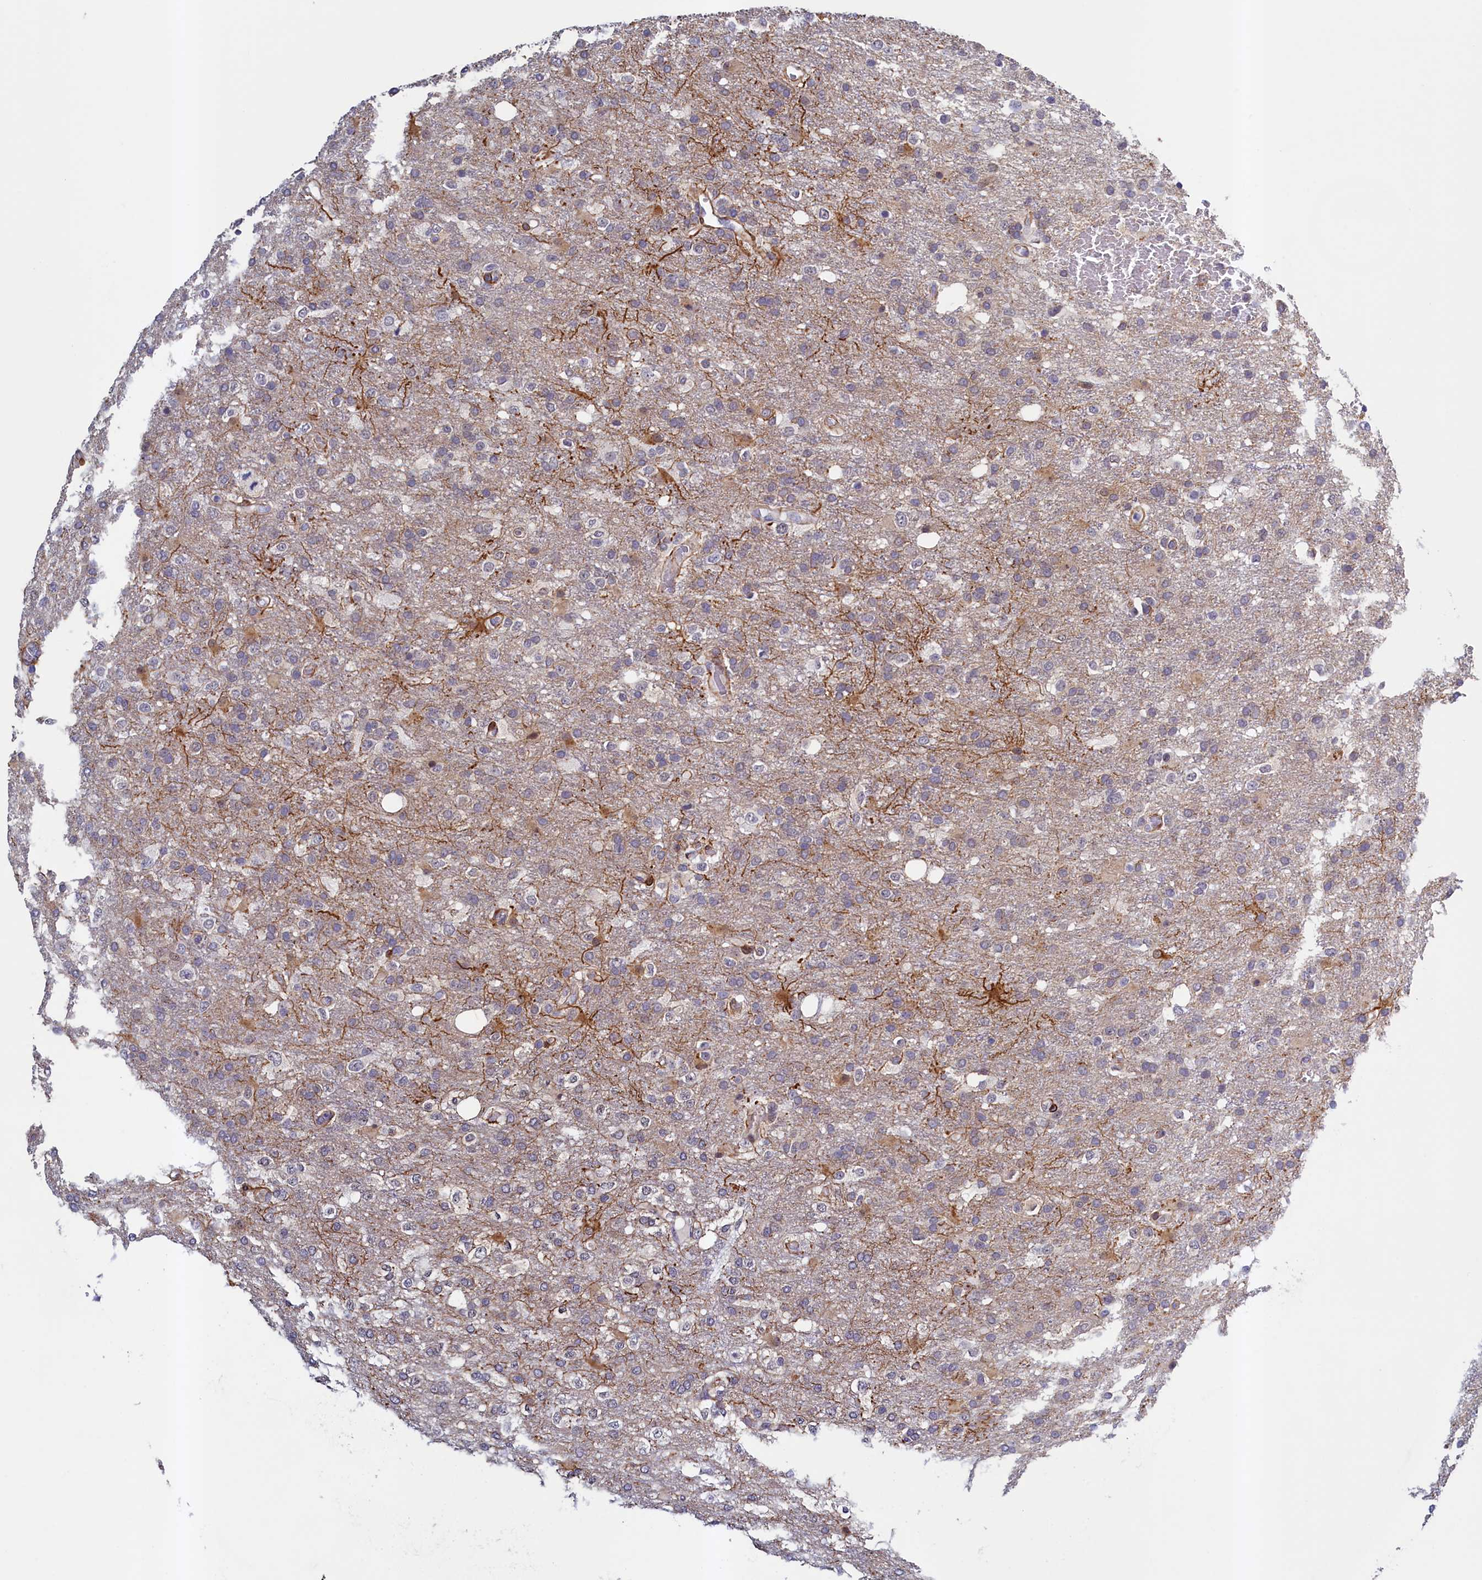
{"staining": {"intensity": "negative", "quantity": "none", "location": "none"}, "tissue": "glioma", "cell_type": "Tumor cells", "image_type": "cancer", "snomed": [{"axis": "morphology", "description": "Glioma, malignant, High grade"}, {"axis": "topography", "description": "Brain"}], "caption": "The immunohistochemistry (IHC) image has no significant positivity in tumor cells of malignant high-grade glioma tissue.", "gene": "PACSIN3", "patient": {"sex": "female", "age": 74}}